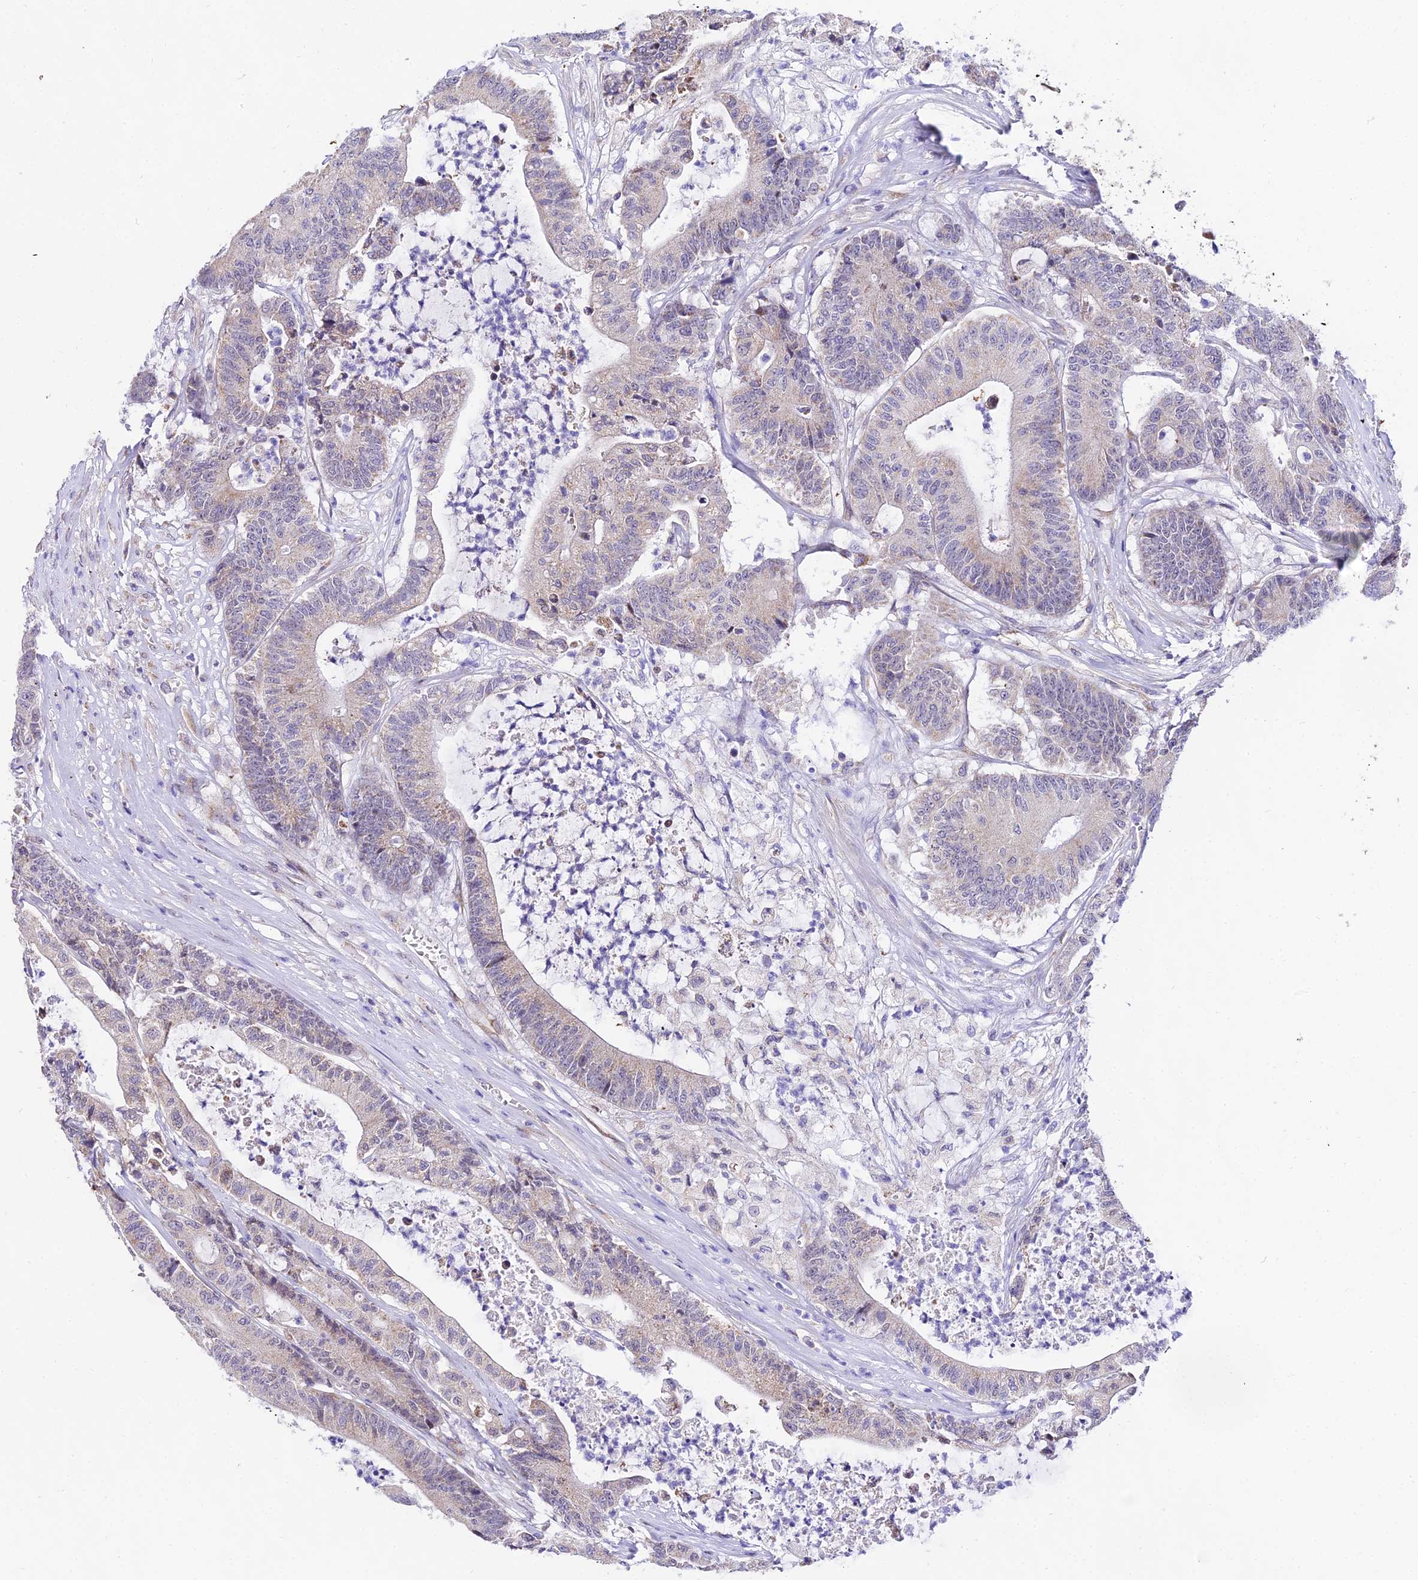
{"staining": {"intensity": "negative", "quantity": "none", "location": "none"}, "tissue": "colorectal cancer", "cell_type": "Tumor cells", "image_type": "cancer", "snomed": [{"axis": "morphology", "description": "Adenocarcinoma, NOS"}, {"axis": "topography", "description": "Colon"}], "caption": "Tumor cells show no significant protein staining in colorectal cancer. Brightfield microscopy of immunohistochemistry (IHC) stained with DAB (3,3'-diaminobenzidine) (brown) and hematoxylin (blue), captured at high magnification.", "gene": "ATP5PB", "patient": {"sex": "female", "age": 84}}